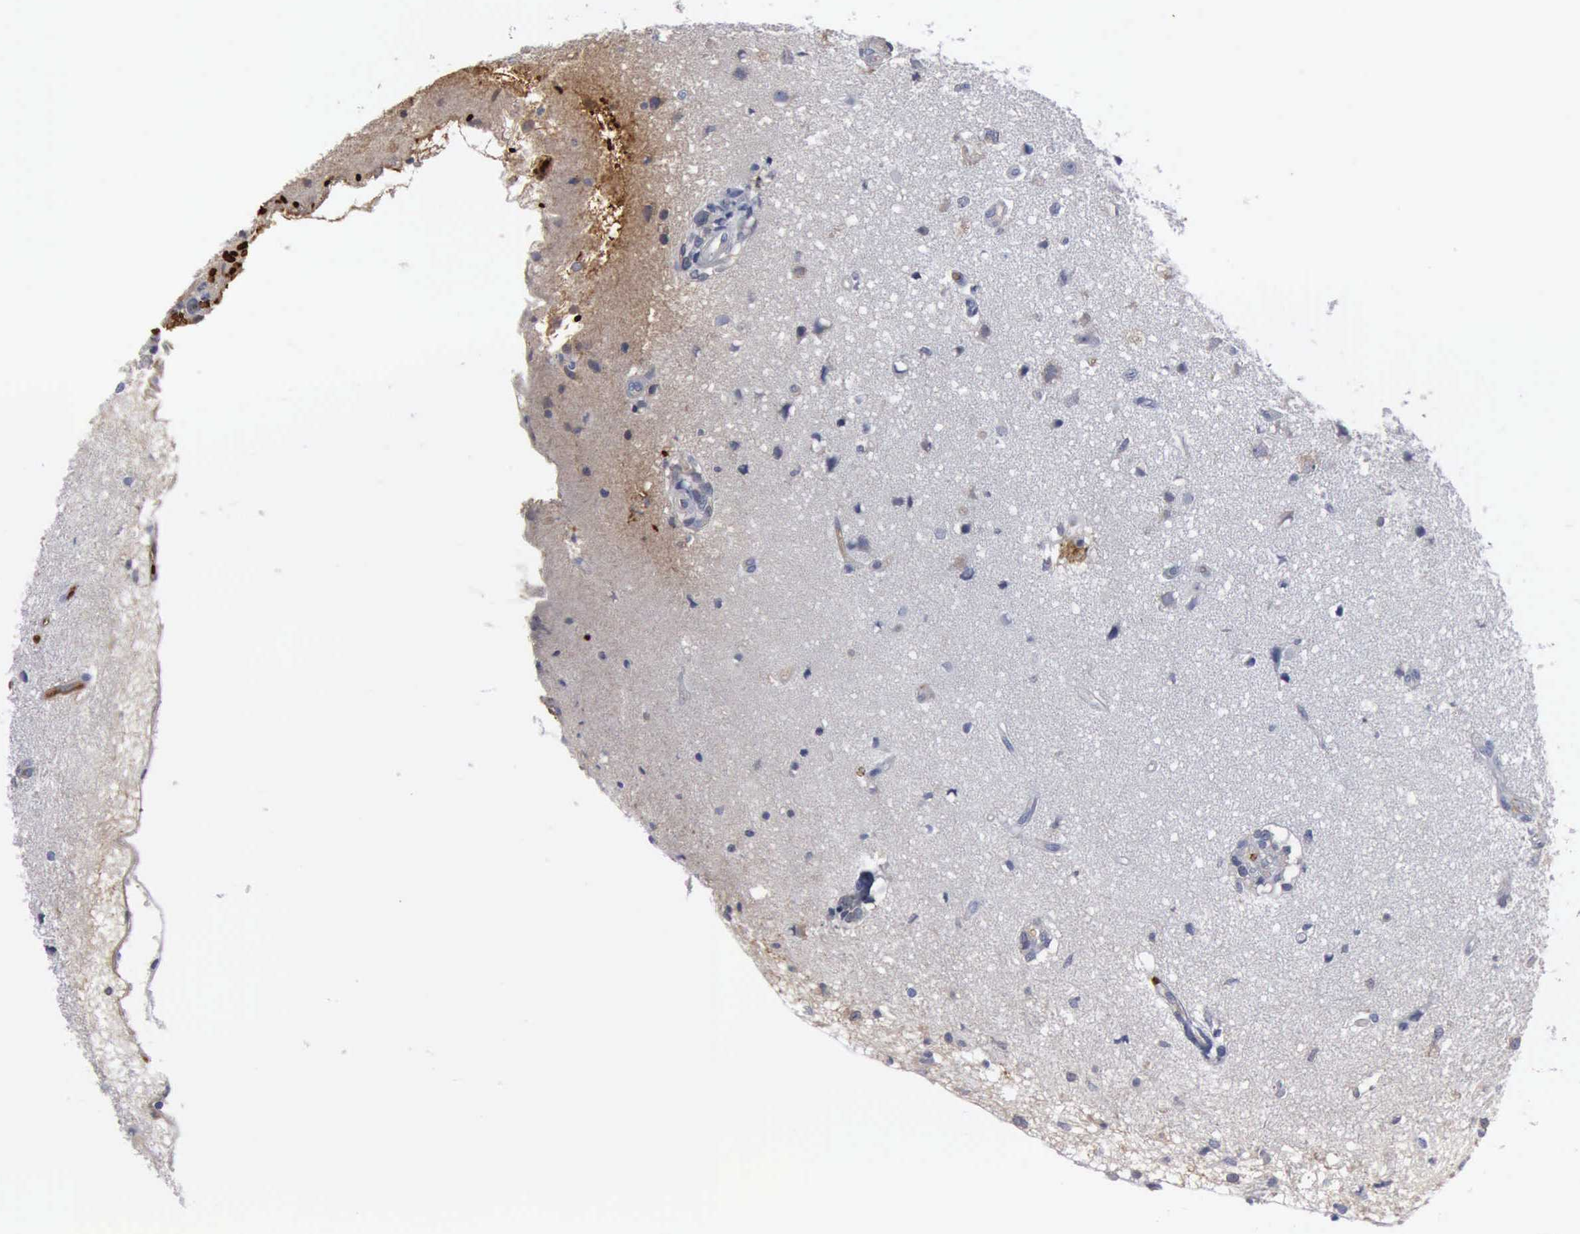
{"staining": {"intensity": "negative", "quantity": "none", "location": "none"}, "tissue": "glioma", "cell_type": "Tumor cells", "image_type": "cancer", "snomed": [{"axis": "morphology", "description": "Glioma, malignant, High grade"}, {"axis": "topography", "description": "Brain"}], "caption": "Glioma was stained to show a protein in brown. There is no significant staining in tumor cells.", "gene": "TGFB1", "patient": {"sex": "male", "age": 66}}